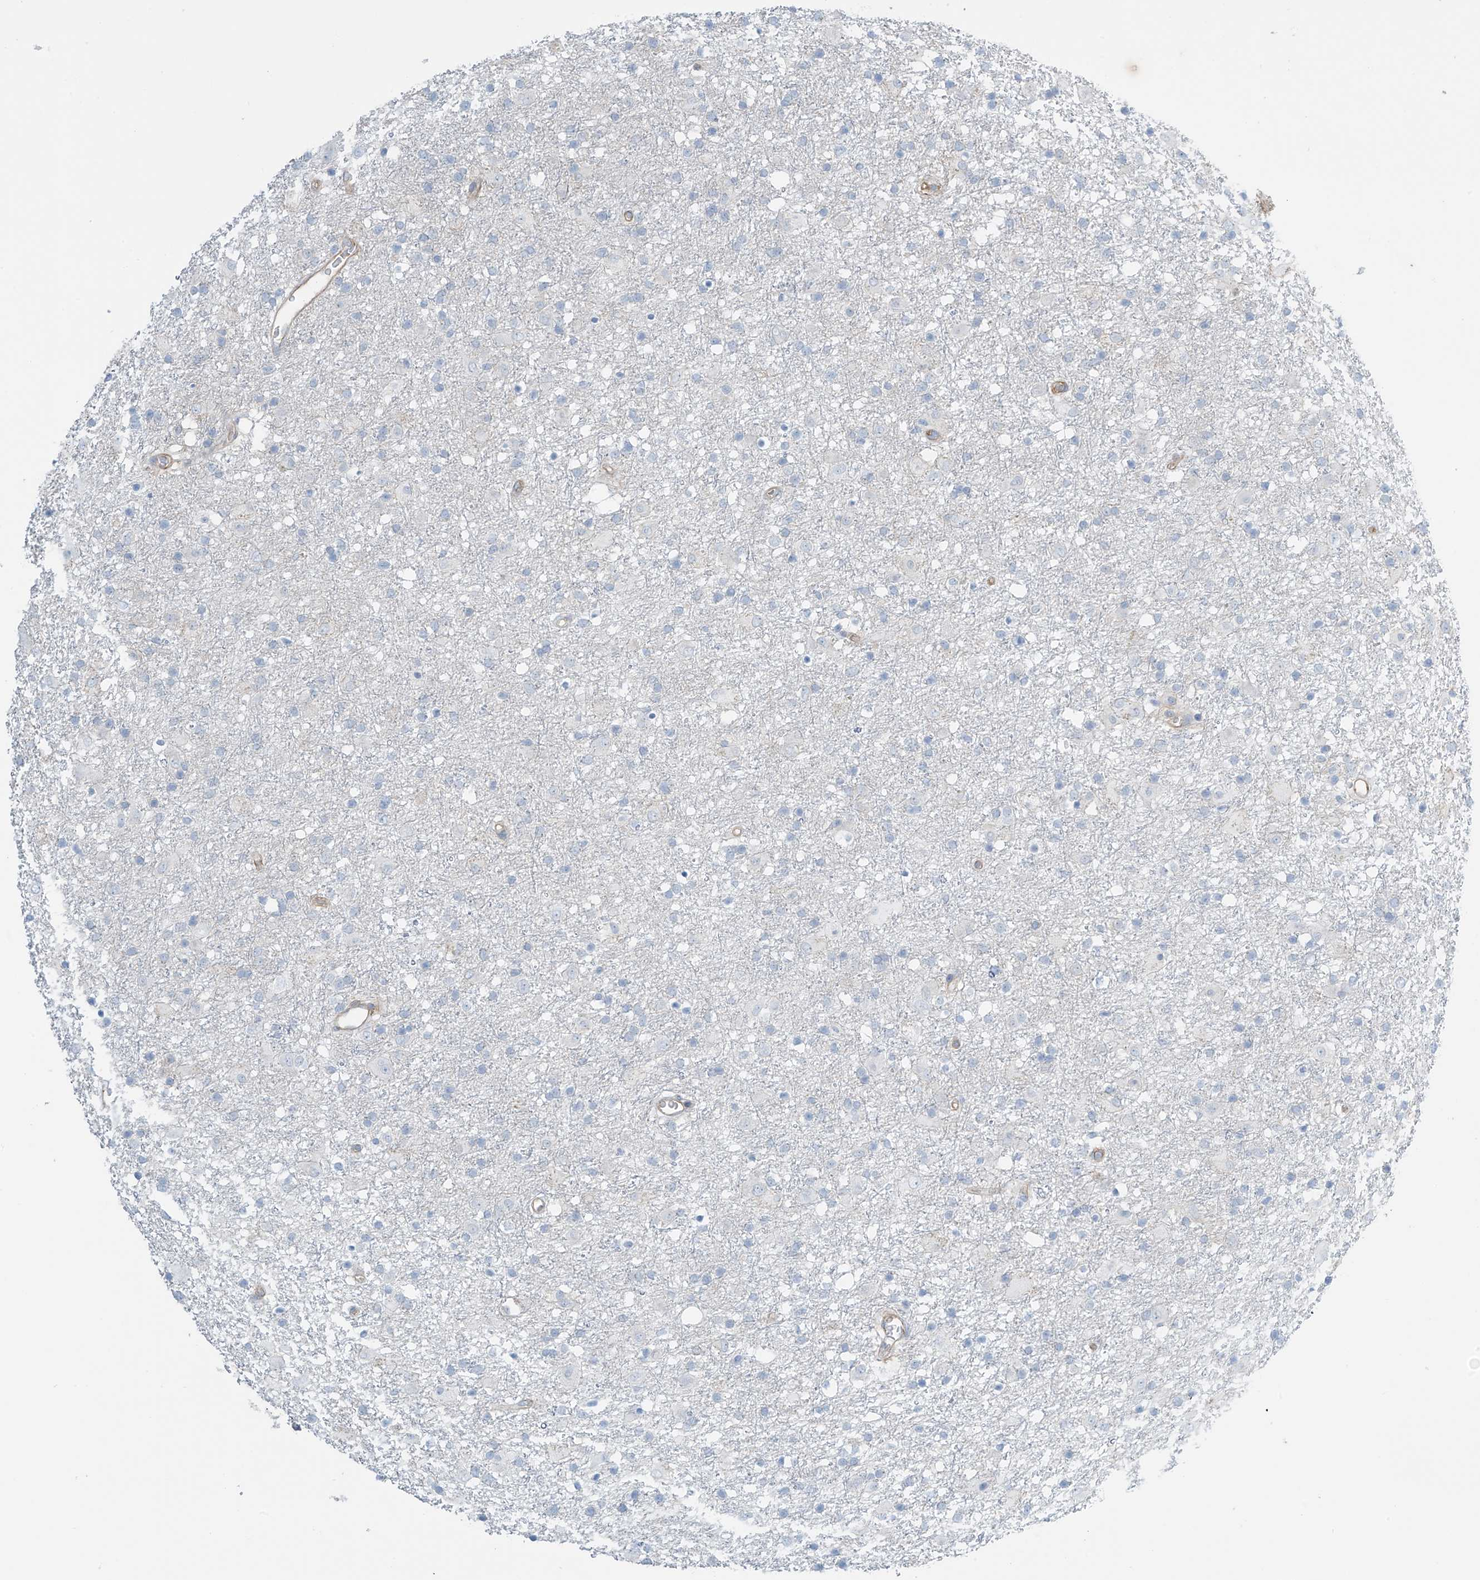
{"staining": {"intensity": "negative", "quantity": "none", "location": "none"}, "tissue": "glioma", "cell_type": "Tumor cells", "image_type": "cancer", "snomed": [{"axis": "morphology", "description": "Glioma, malignant, Low grade"}, {"axis": "topography", "description": "Brain"}], "caption": "Protein analysis of glioma exhibits no significant expression in tumor cells. (DAB IHC visualized using brightfield microscopy, high magnification).", "gene": "ZNF846", "patient": {"sex": "male", "age": 65}}